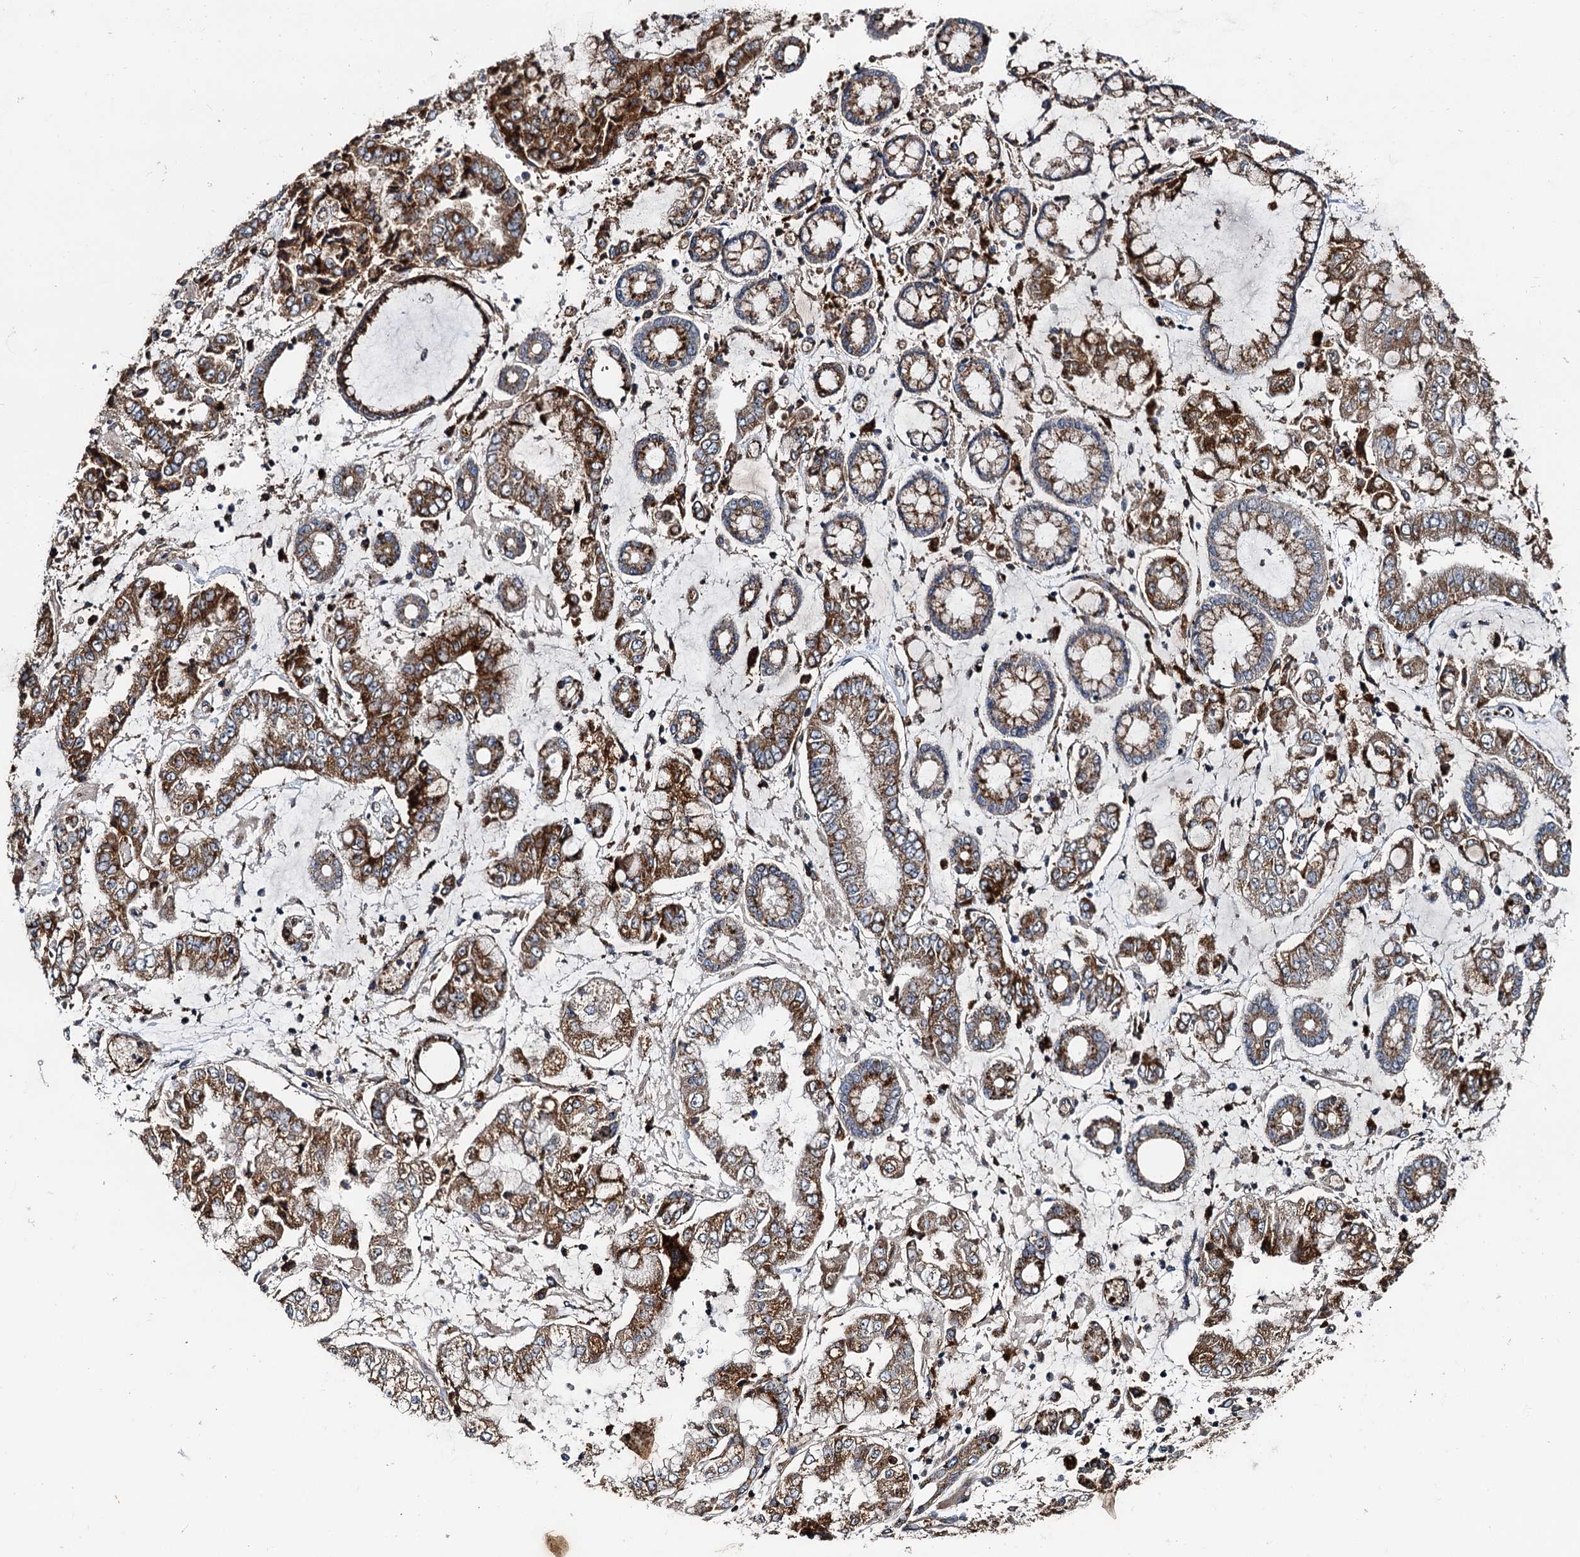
{"staining": {"intensity": "strong", "quantity": ">75%", "location": "cytoplasmic/membranous"}, "tissue": "stomach cancer", "cell_type": "Tumor cells", "image_type": "cancer", "snomed": [{"axis": "morphology", "description": "Adenocarcinoma, NOS"}, {"axis": "topography", "description": "Stomach"}], "caption": "Brown immunohistochemical staining in human adenocarcinoma (stomach) reveals strong cytoplasmic/membranous expression in approximately >75% of tumor cells.", "gene": "GBA1", "patient": {"sex": "male", "age": 76}}